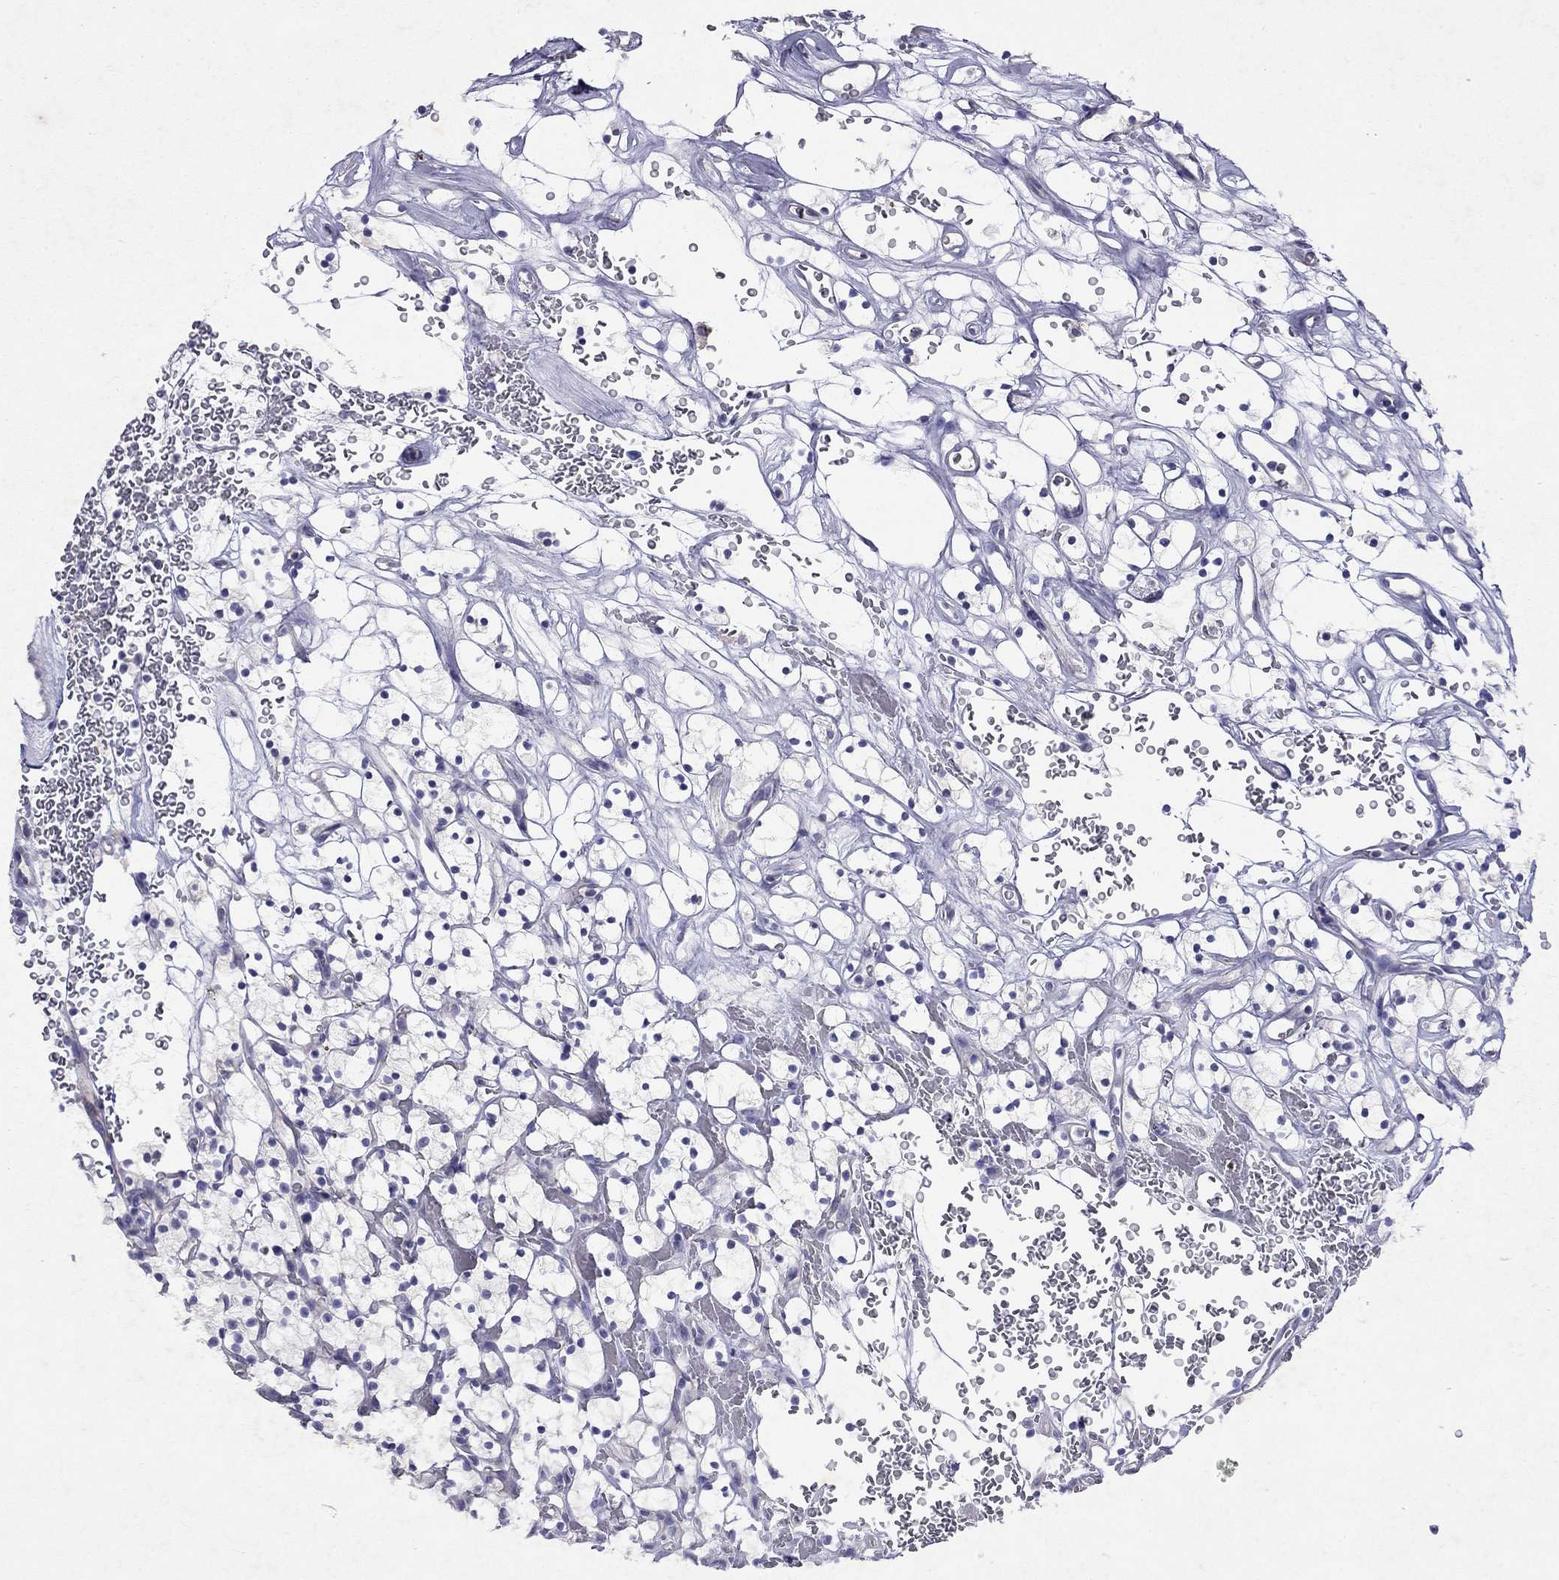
{"staining": {"intensity": "negative", "quantity": "none", "location": "none"}, "tissue": "renal cancer", "cell_type": "Tumor cells", "image_type": "cancer", "snomed": [{"axis": "morphology", "description": "Adenocarcinoma, NOS"}, {"axis": "topography", "description": "Kidney"}], "caption": "The micrograph demonstrates no significant staining in tumor cells of renal adenocarcinoma.", "gene": "GNAT3", "patient": {"sex": "female", "age": 64}}